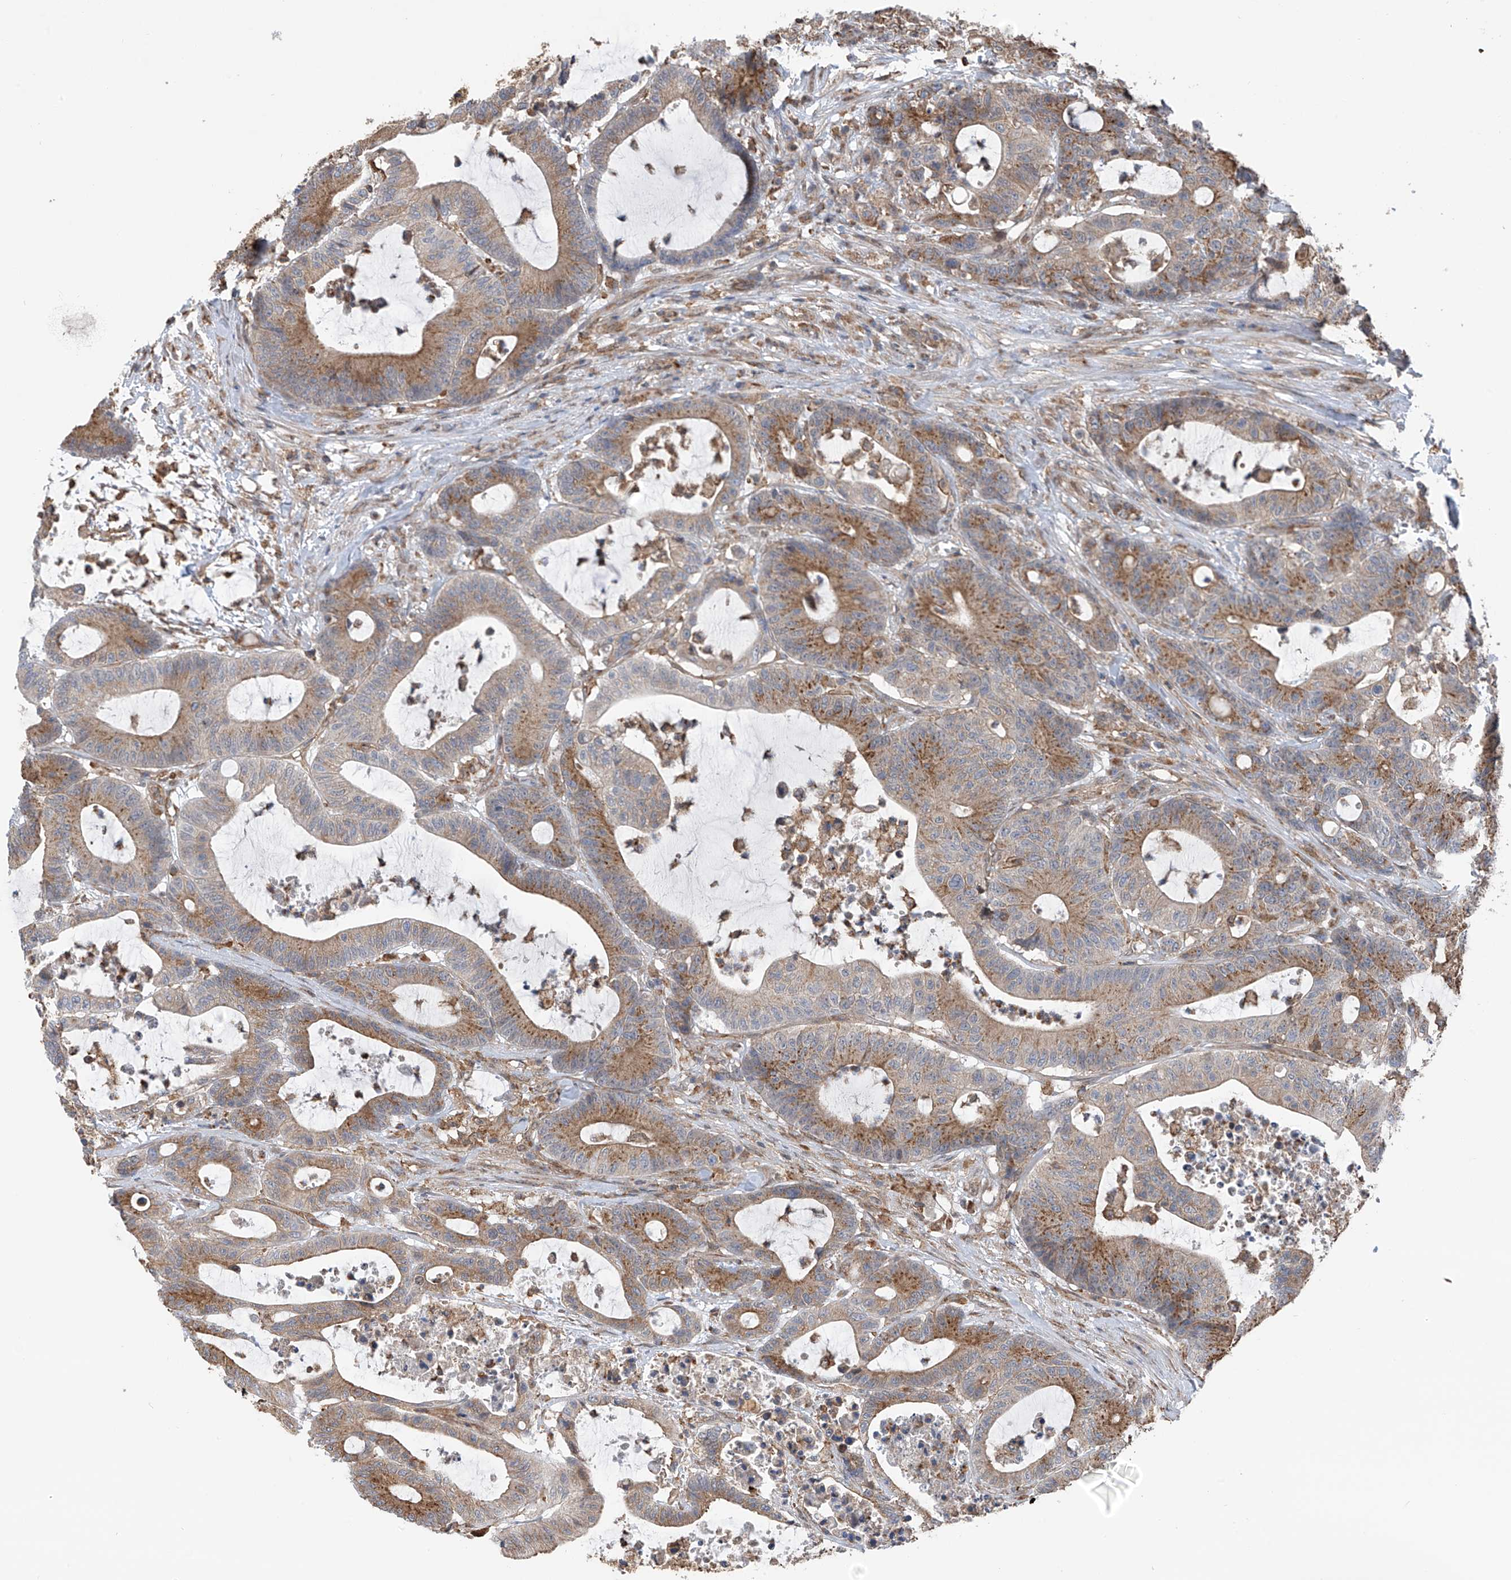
{"staining": {"intensity": "moderate", "quantity": ">75%", "location": "cytoplasmic/membranous"}, "tissue": "colorectal cancer", "cell_type": "Tumor cells", "image_type": "cancer", "snomed": [{"axis": "morphology", "description": "Adenocarcinoma, NOS"}, {"axis": "topography", "description": "Colon"}], "caption": "Protein expression analysis of colorectal adenocarcinoma reveals moderate cytoplasmic/membranous staining in about >75% of tumor cells.", "gene": "ZNF189", "patient": {"sex": "female", "age": 84}}